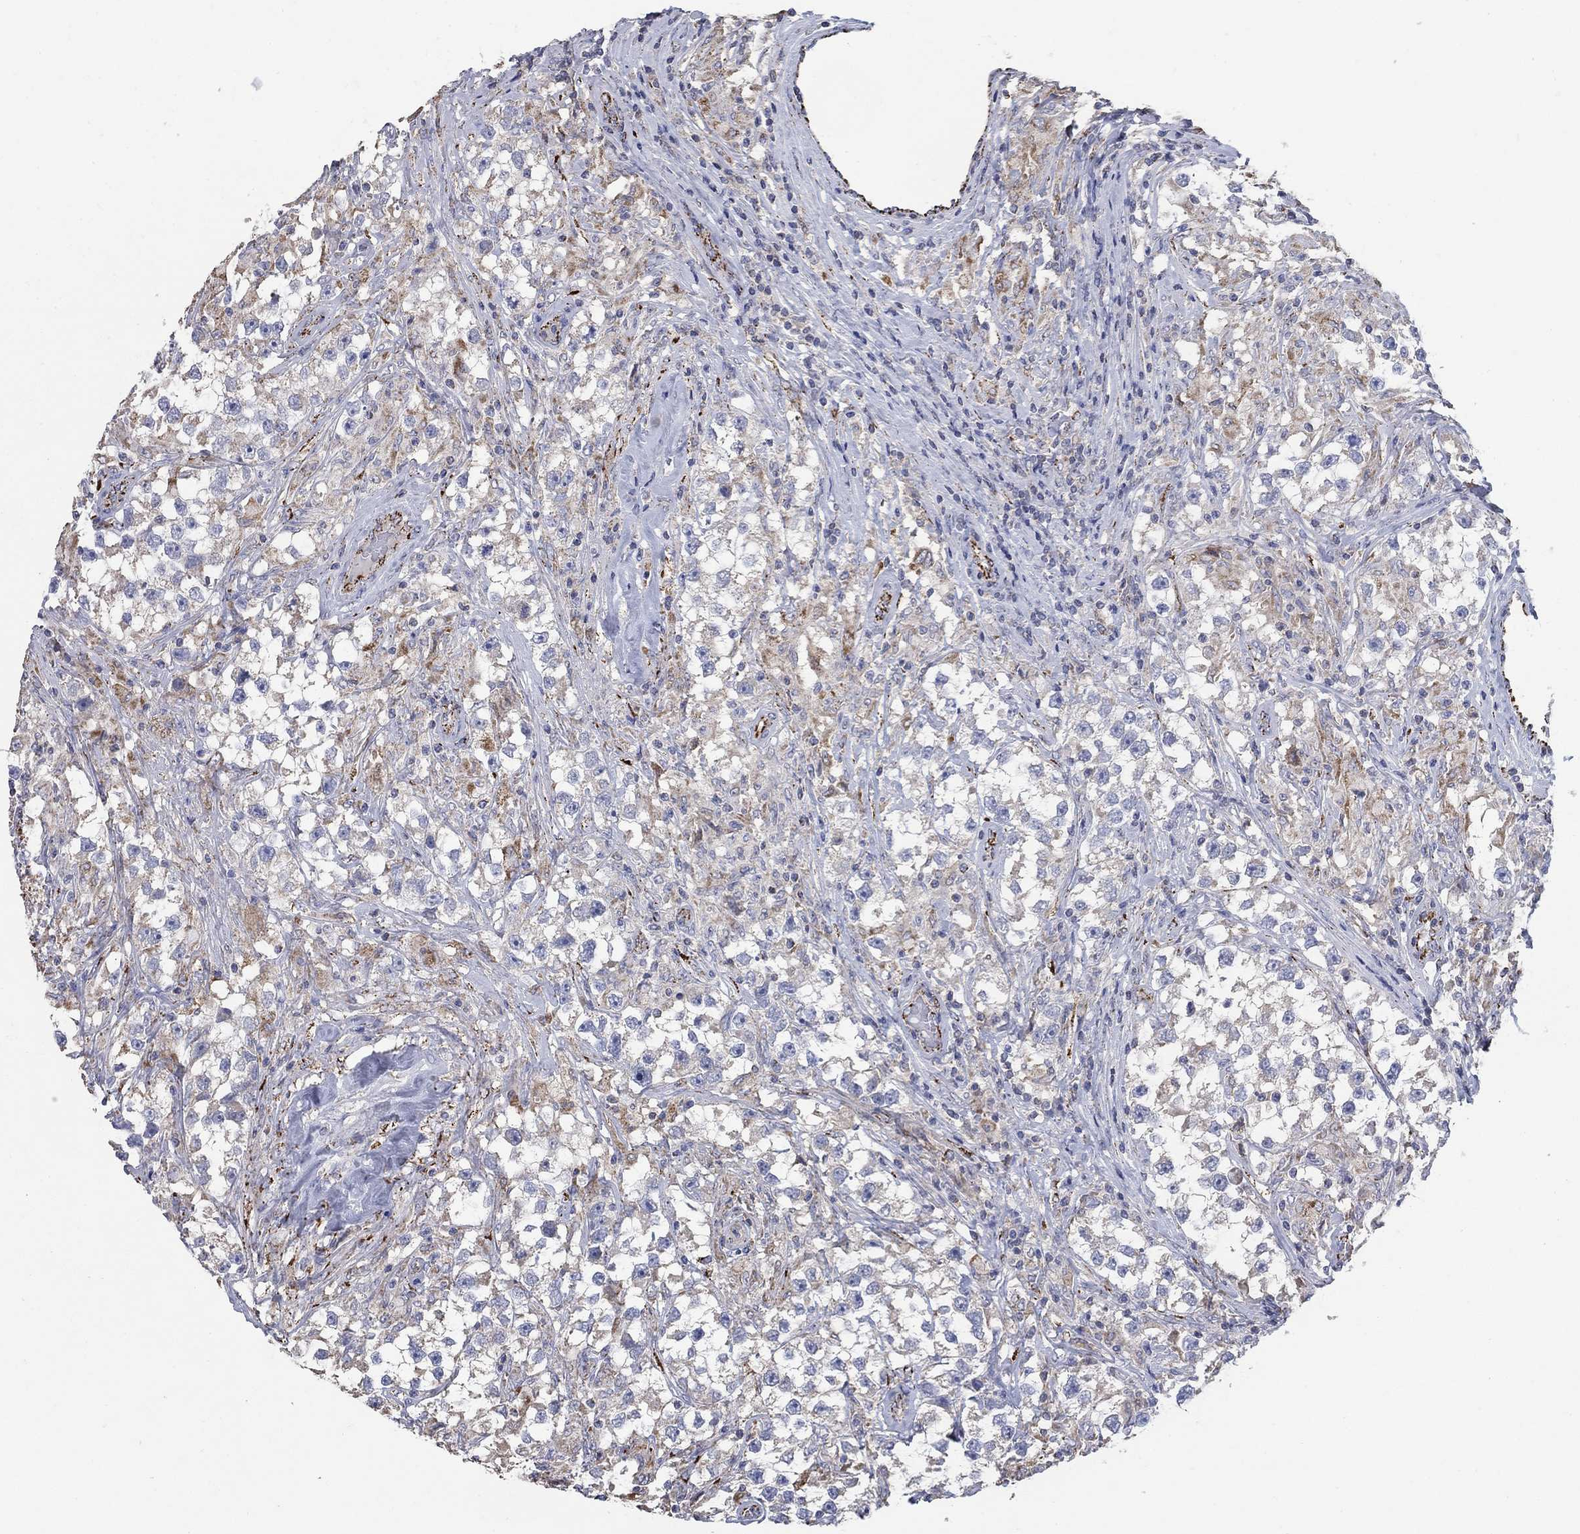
{"staining": {"intensity": "weak", "quantity": "25%-75%", "location": "cytoplasmic/membranous"}, "tissue": "testis cancer", "cell_type": "Tumor cells", "image_type": "cancer", "snomed": [{"axis": "morphology", "description": "Seminoma, NOS"}, {"axis": "topography", "description": "Testis"}], "caption": "Immunohistochemical staining of human testis seminoma demonstrates weak cytoplasmic/membranous protein expression in approximately 25%-75% of tumor cells.", "gene": "PNPLA2", "patient": {"sex": "male", "age": 46}}